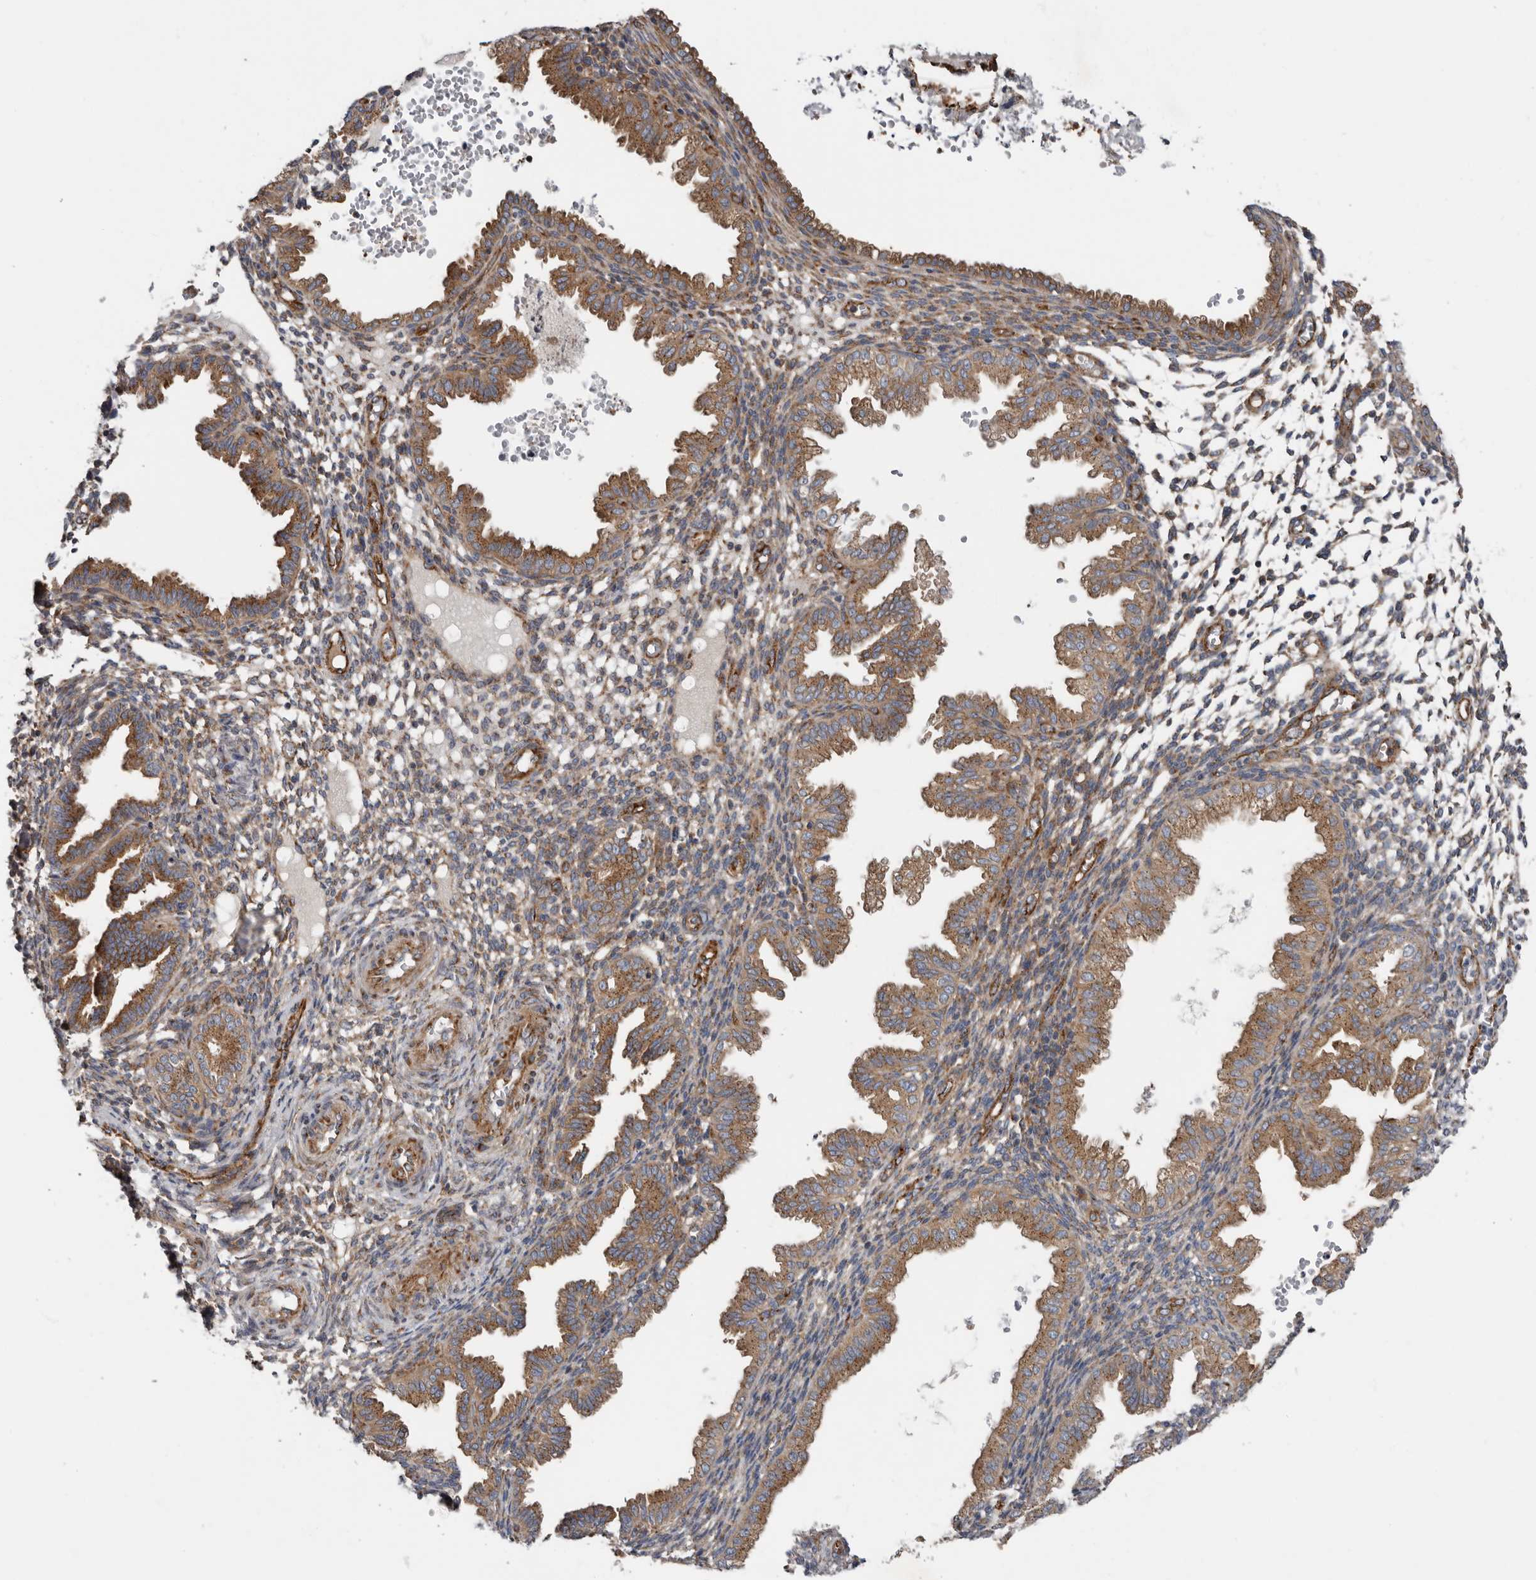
{"staining": {"intensity": "moderate", "quantity": "25%-75%", "location": "cytoplasmic/membranous"}, "tissue": "endometrium", "cell_type": "Cells in endometrial stroma", "image_type": "normal", "snomed": [{"axis": "morphology", "description": "Normal tissue, NOS"}, {"axis": "topography", "description": "Endometrium"}], "caption": "Protein analysis of benign endometrium shows moderate cytoplasmic/membranous positivity in about 25%-75% of cells in endometrial stroma.", "gene": "LUZP1", "patient": {"sex": "female", "age": 33}}